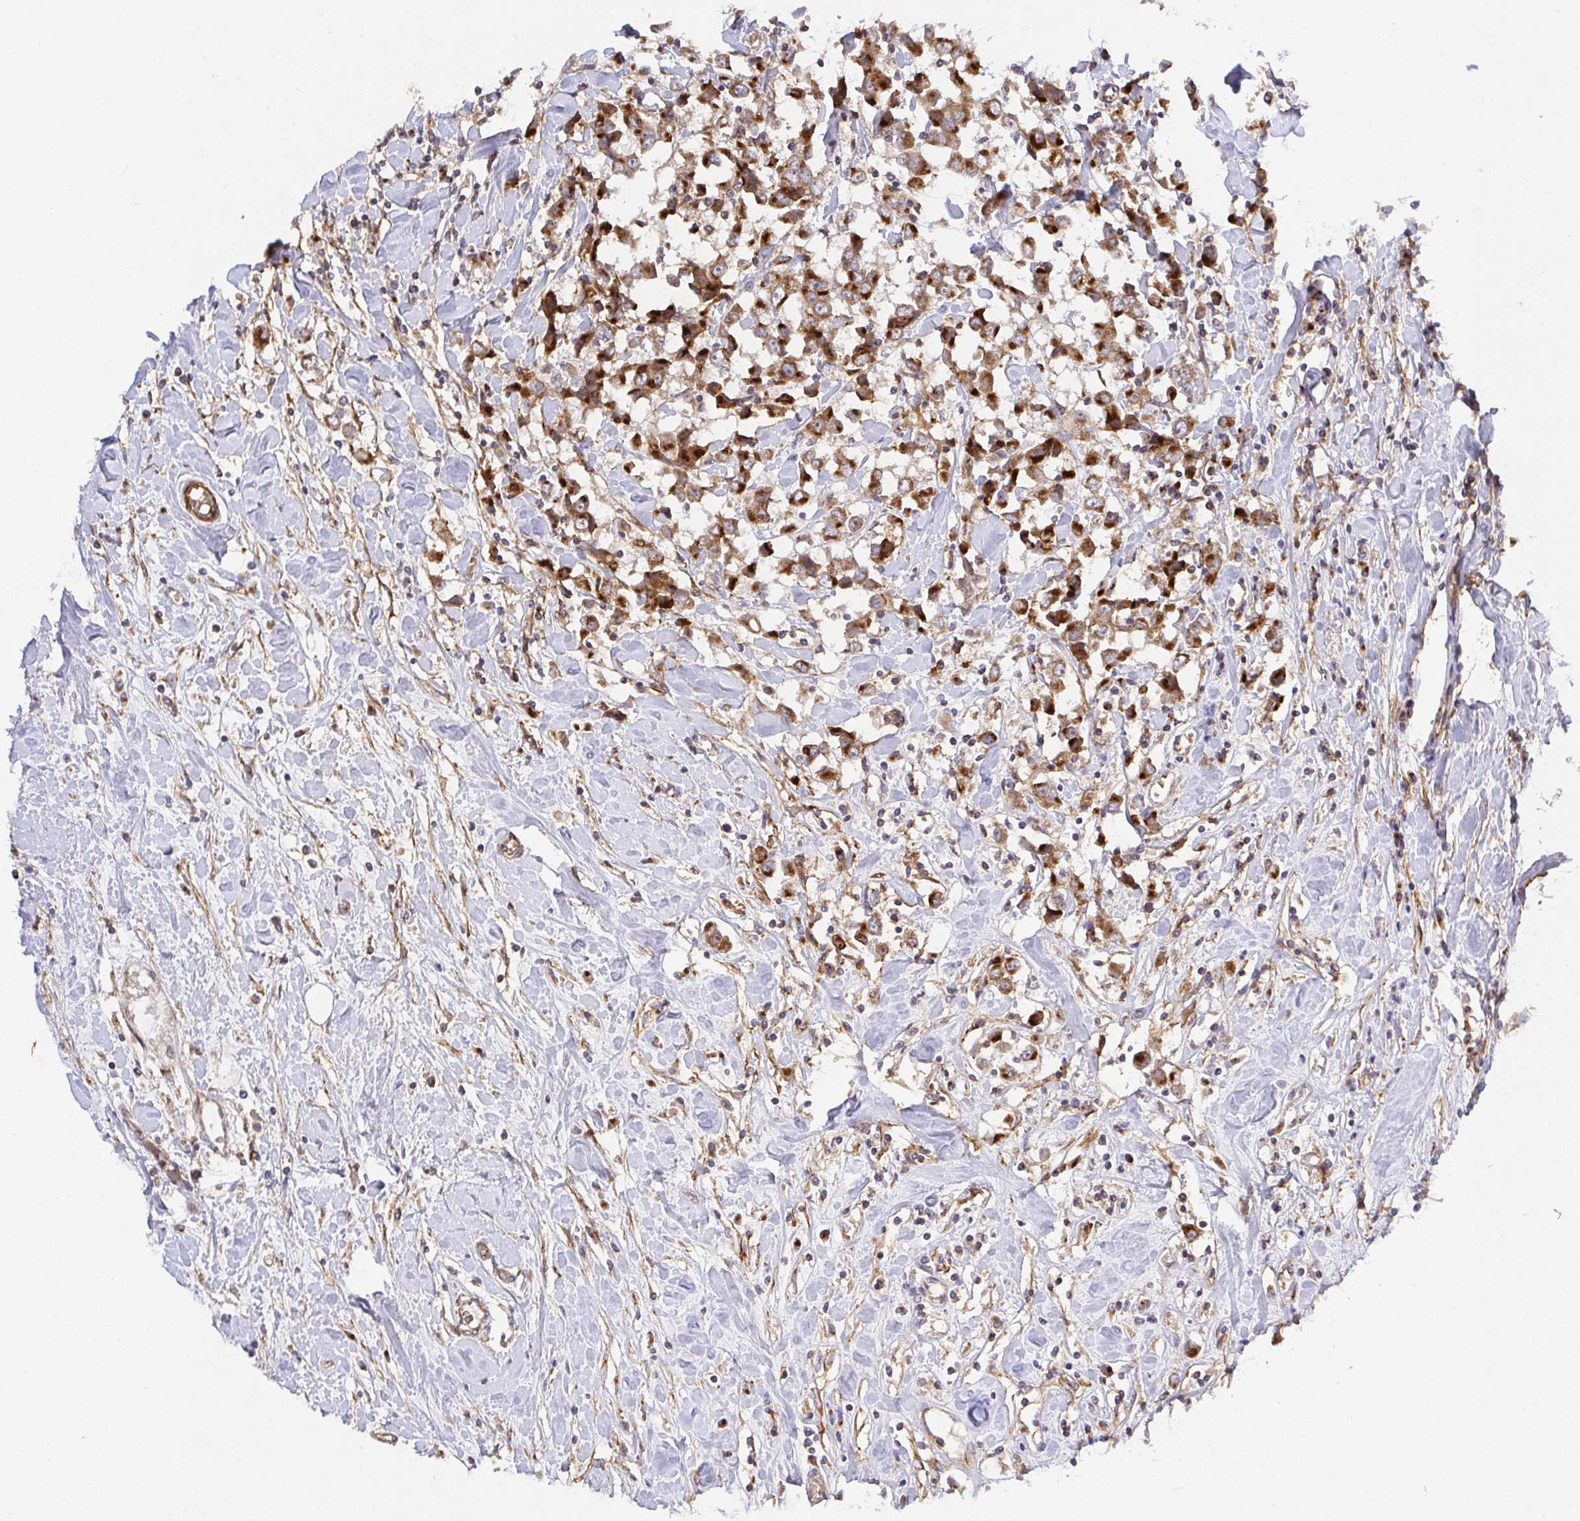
{"staining": {"intensity": "strong", "quantity": ">75%", "location": "cytoplasmic/membranous"}, "tissue": "breast cancer", "cell_type": "Tumor cells", "image_type": "cancer", "snomed": [{"axis": "morphology", "description": "Duct carcinoma"}, {"axis": "topography", "description": "Breast"}], "caption": "Human breast cancer (invasive ductal carcinoma) stained for a protein (brown) demonstrates strong cytoplasmic/membranous positive expression in about >75% of tumor cells.", "gene": "TM9SF4", "patient": {"sex": "female", "age": 61}}